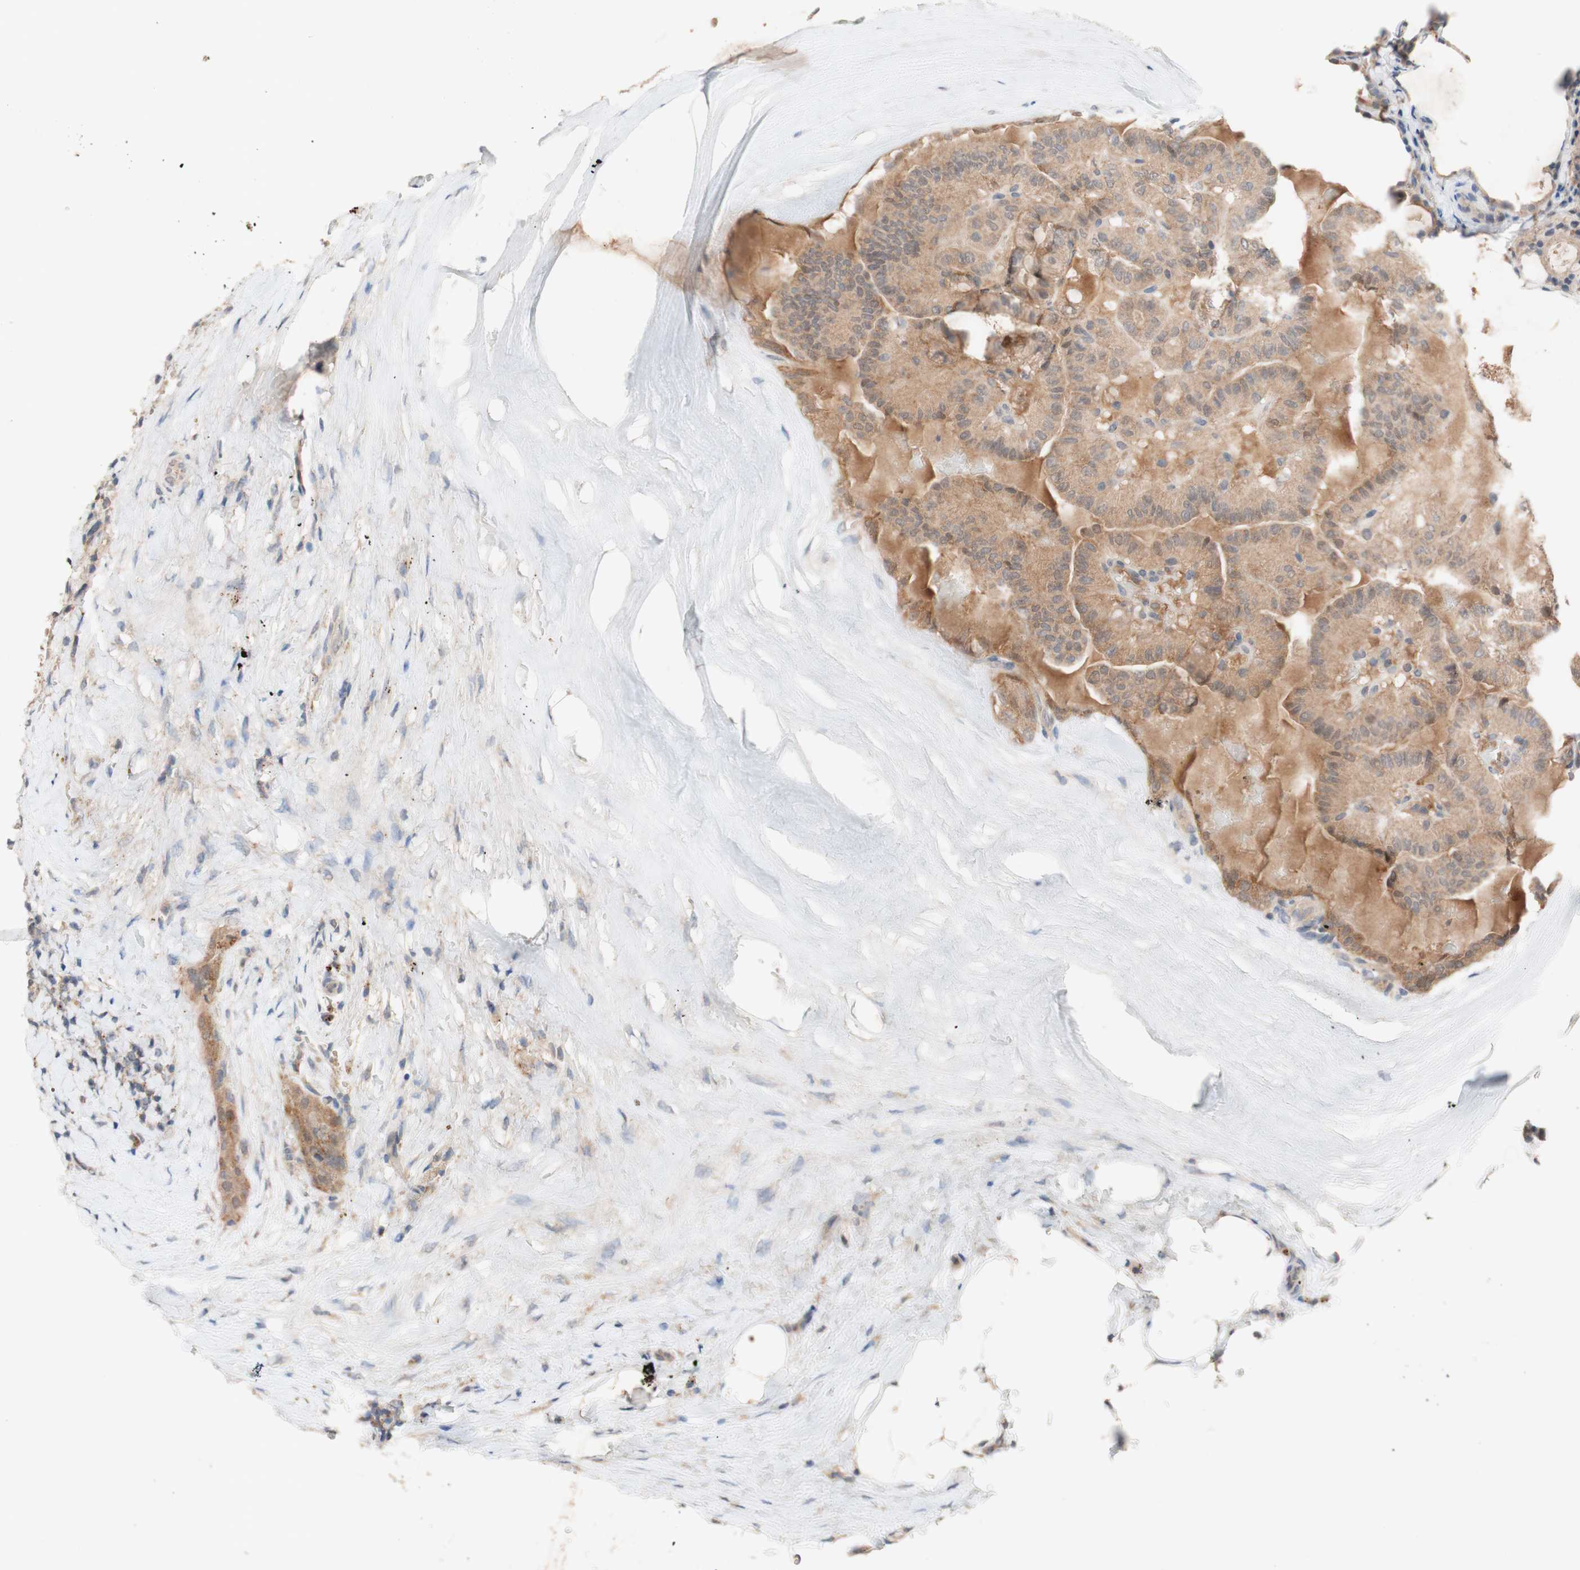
{"staining": {"intensity": "moderate", "quantity": ">75%", "location": "cytoplasmic/membranous"}, "tissue": "thyroid cancer", "cell_type": "Tumor cells", "image_type": "cancer", "snomed": [{"axis": "morphology", "description": "Papillary adenocarcinoma, NOS"}, {"axis": "topography", "description": "Thyroid gland"}], "caption": "A medium amount of moderate cytoplasmic/membranous expression is appreciated in approximately >75% of tumor cells in thyroid cancer (papillary adenocarcinoma) tissue.", "gene": "PEX2", "patient": {"sex": "male", "age": 77}}